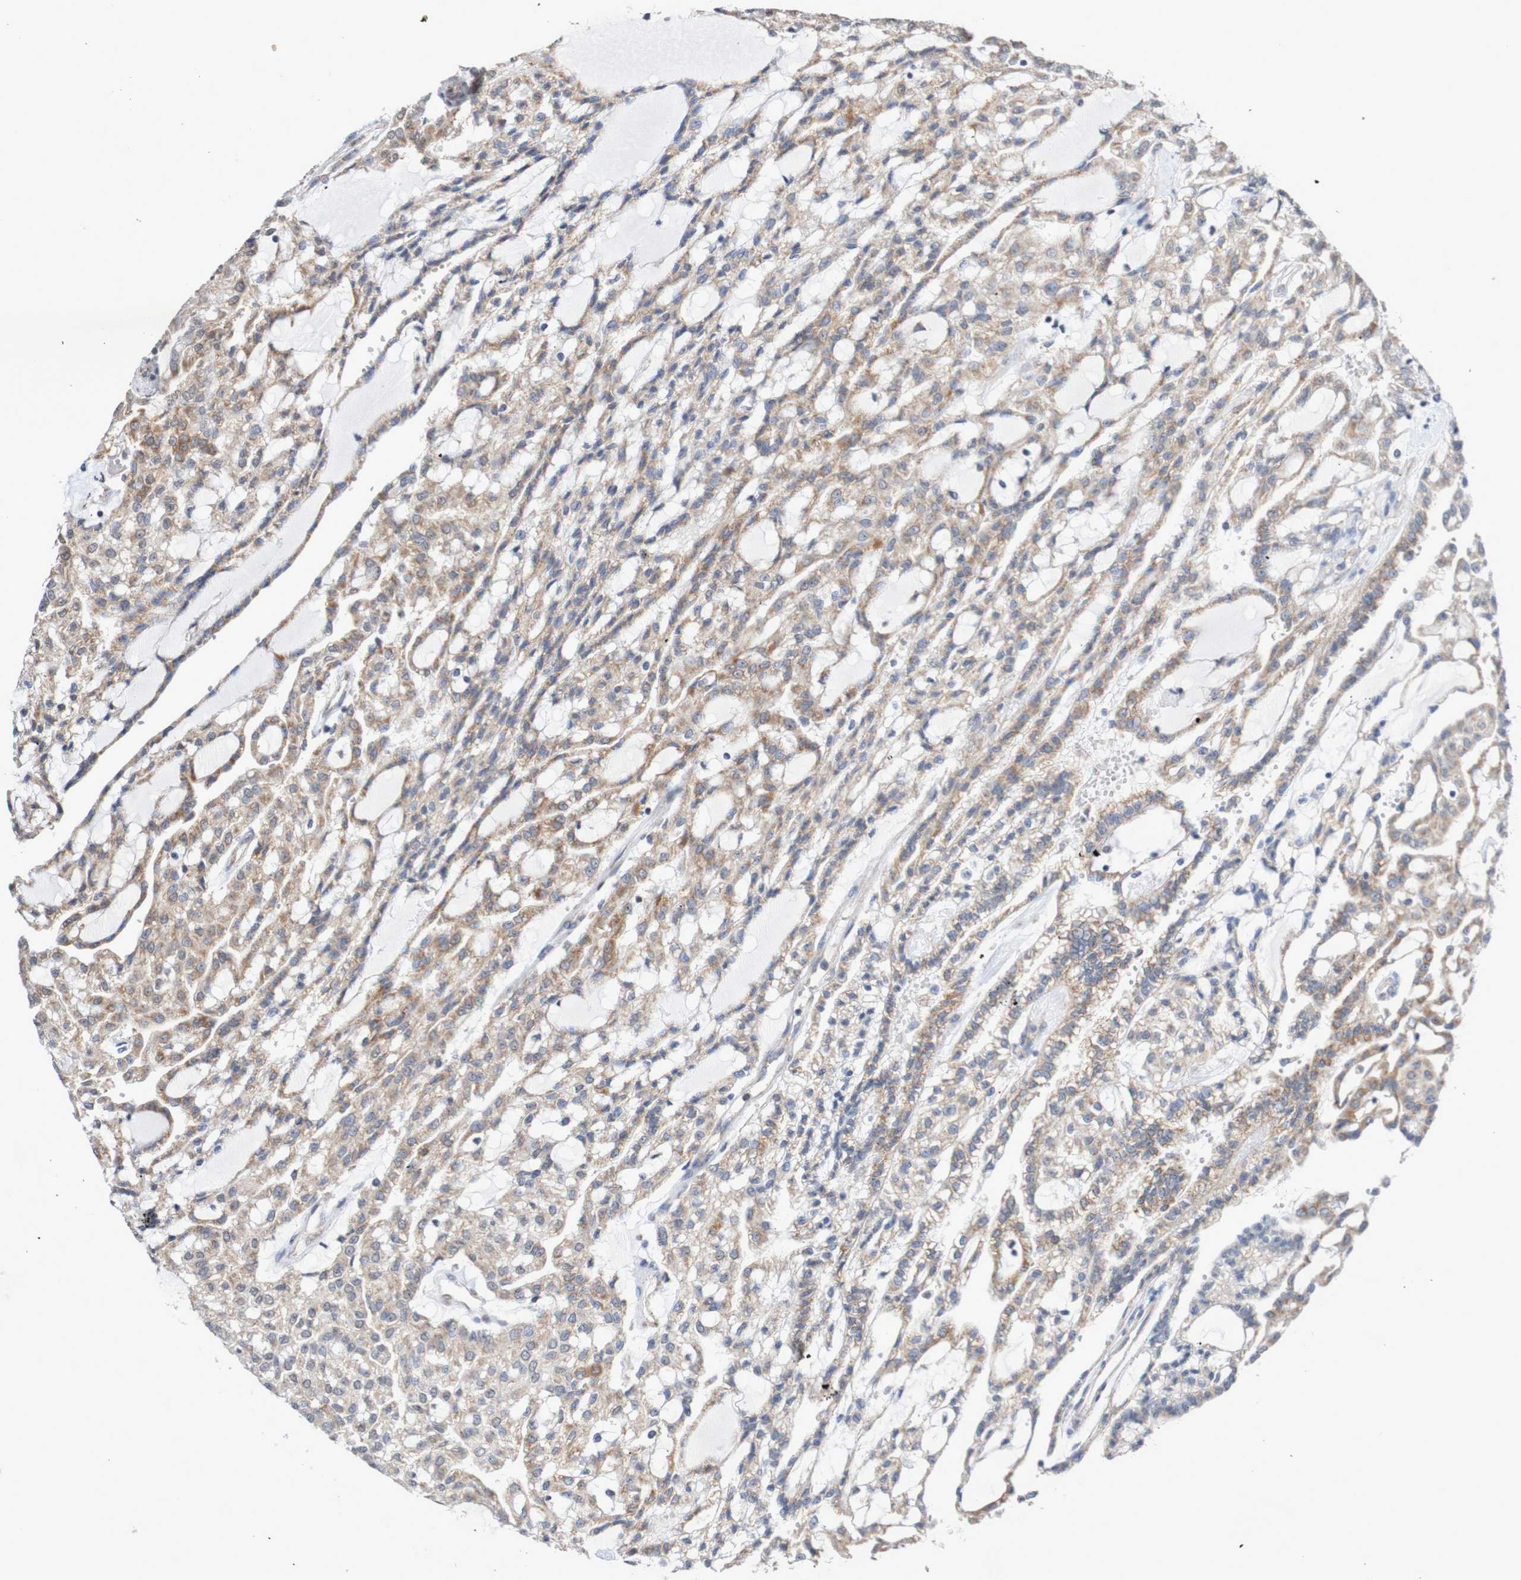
{"staining": {"intensity": "weak", "quantity": ">75%", "location": "cytoplasmic/membranous"}, "tissue": "renal cancer", "cell_type": "Tumor cells", "image_type": "cancer", "snomed": [{"axis": "morphology", "description": "Adenocarcinoma, NOS"}, {"axis": "topography", "description": "Kidney"}], "caption": "High-power microscopy captured an IHC micrograph of renal adenocarcinoma, revealing weak cytoplasmic/membranous staining in approximately >75% of tumor cells. Using DAB (brown) and hematoxylin (blue) stains, captured at high magnification using brightfield microscopy.", "gene": "DVL1", "patient": {"sex": "male", "age": 63}}